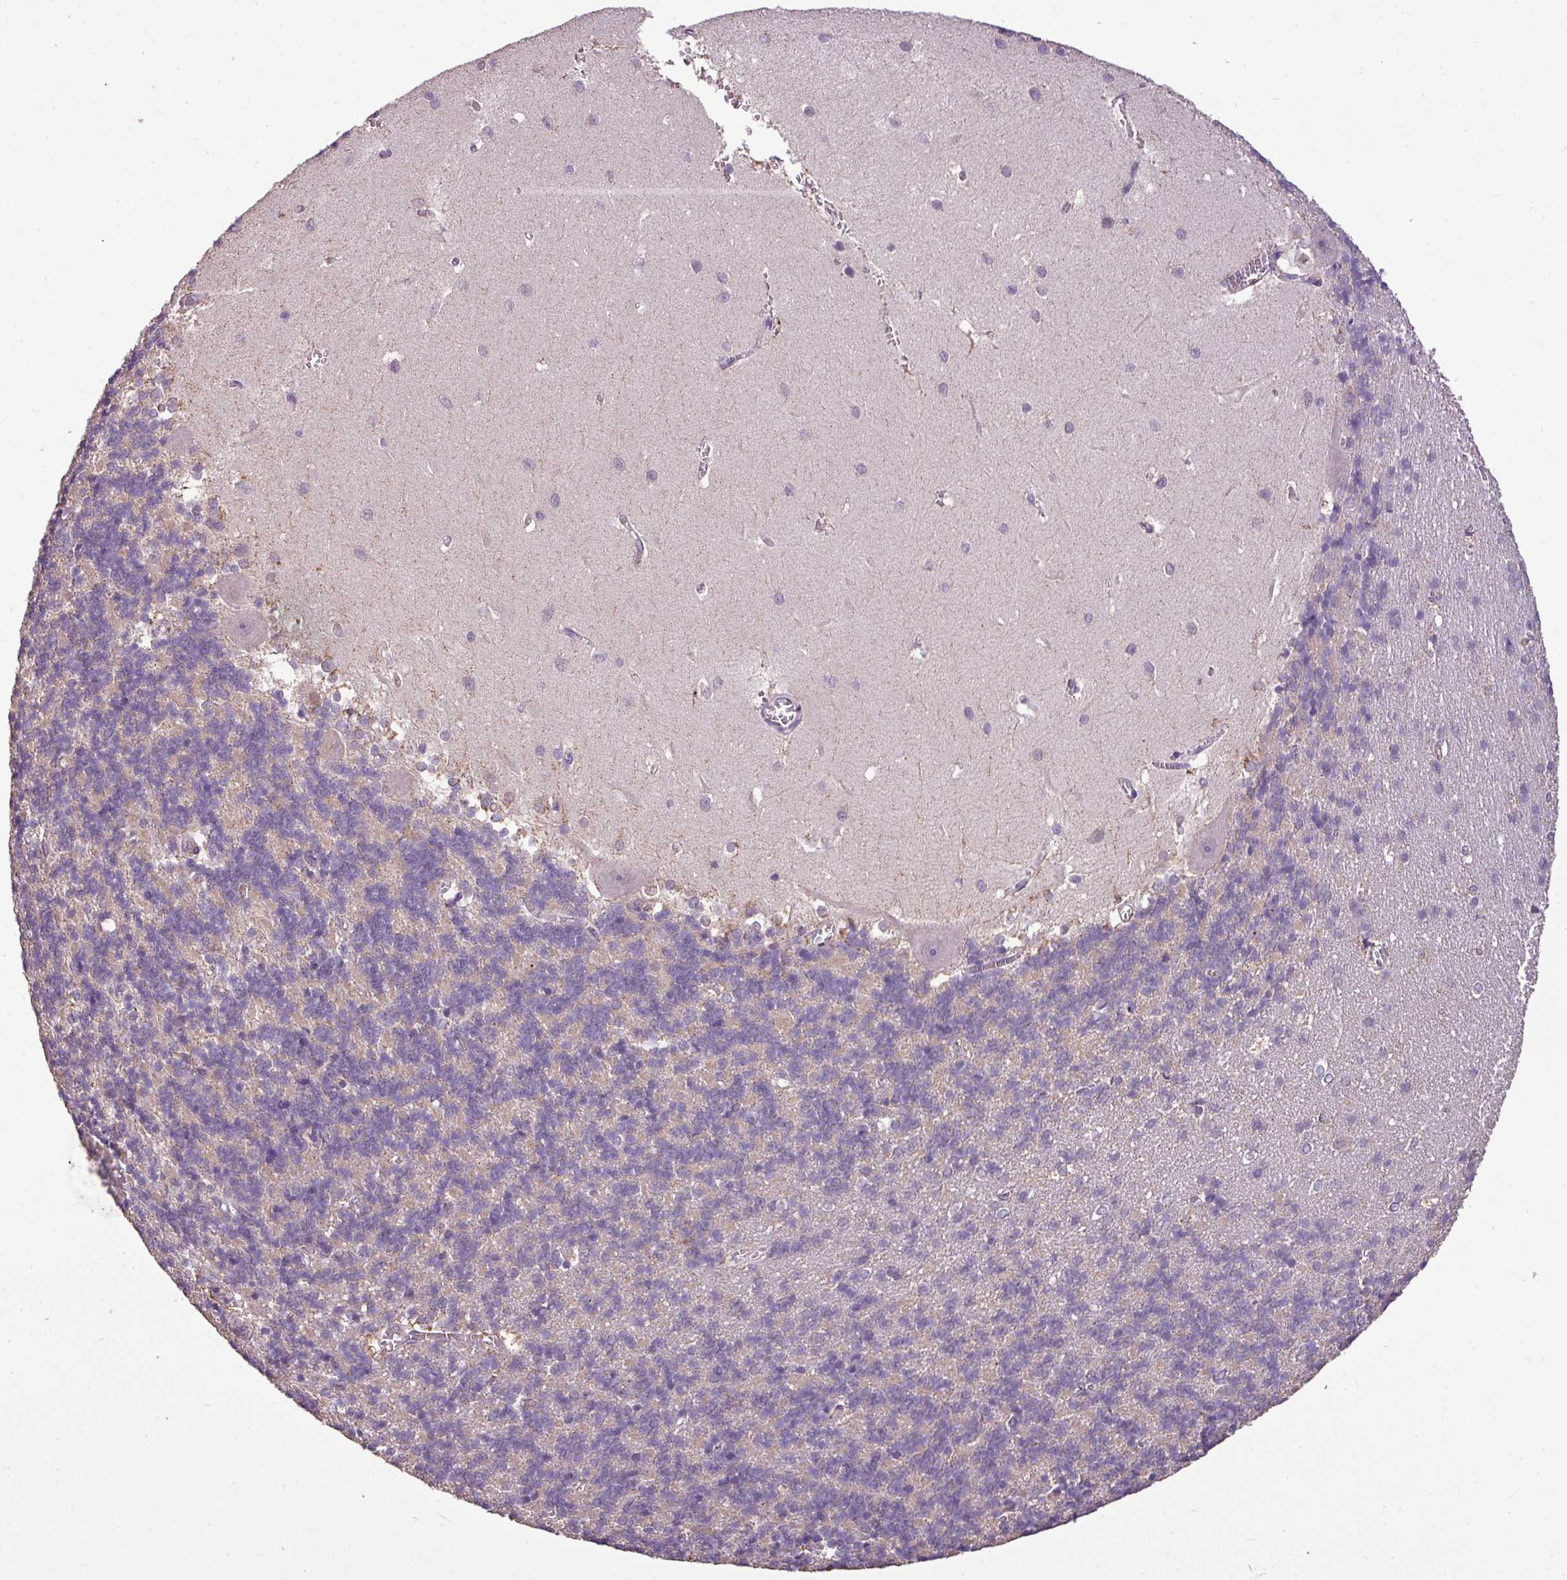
{"staining": {"intensity": "negative", "quantity": "none", "location": "none"}, "tissue": "cerebellum", "cell_type": "Cells in granular layer", "image_type": "normal", "snomed": [{"axis": "morphology", "description": "Normal tissue, NOS"}, {"axis": "topography", "description": "Cerebellum"}], "caption": "Human cerebellum stained for a protein using immunohistochemistry (IHC) reveals no staining in cells in granular layer.", "gene": "ALDH2", "patient": {"sex": "male", "age": 37}}